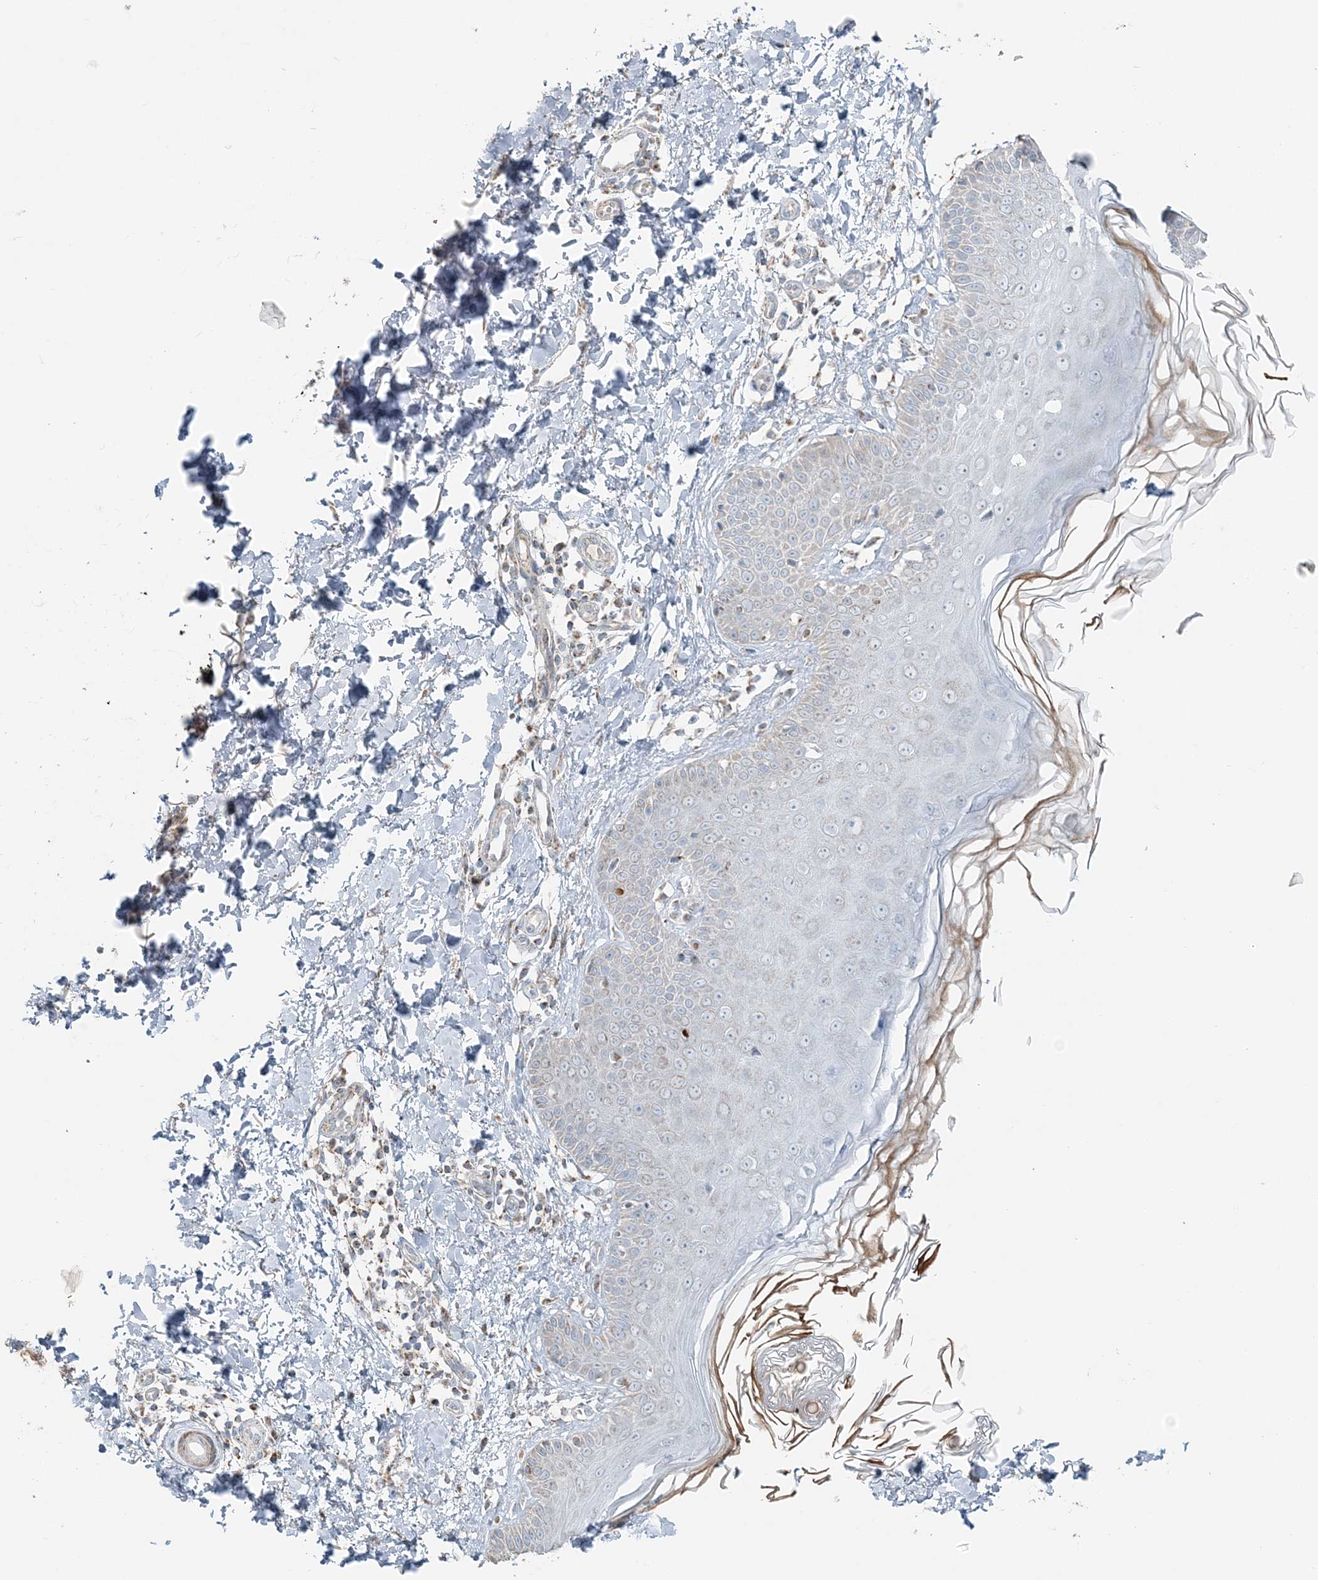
{"staining": {"intensity": "negative", "quantity": "none", "location": "none"}, "tissue": "skin", "cell_type": "Fibroblasts", "image_type": "normal", "snomed": [{"axis": "morphology", "description": "Normal tissue, NOS"}, {"axis": "topography", "description": "Skin"}], "caption": "Immunohistochemistry (IHC) of unremarkable skin shows no expression in fibroblasts.", "gene": "SLC22A16", "patient": {"sex": "male", "age": 52}}